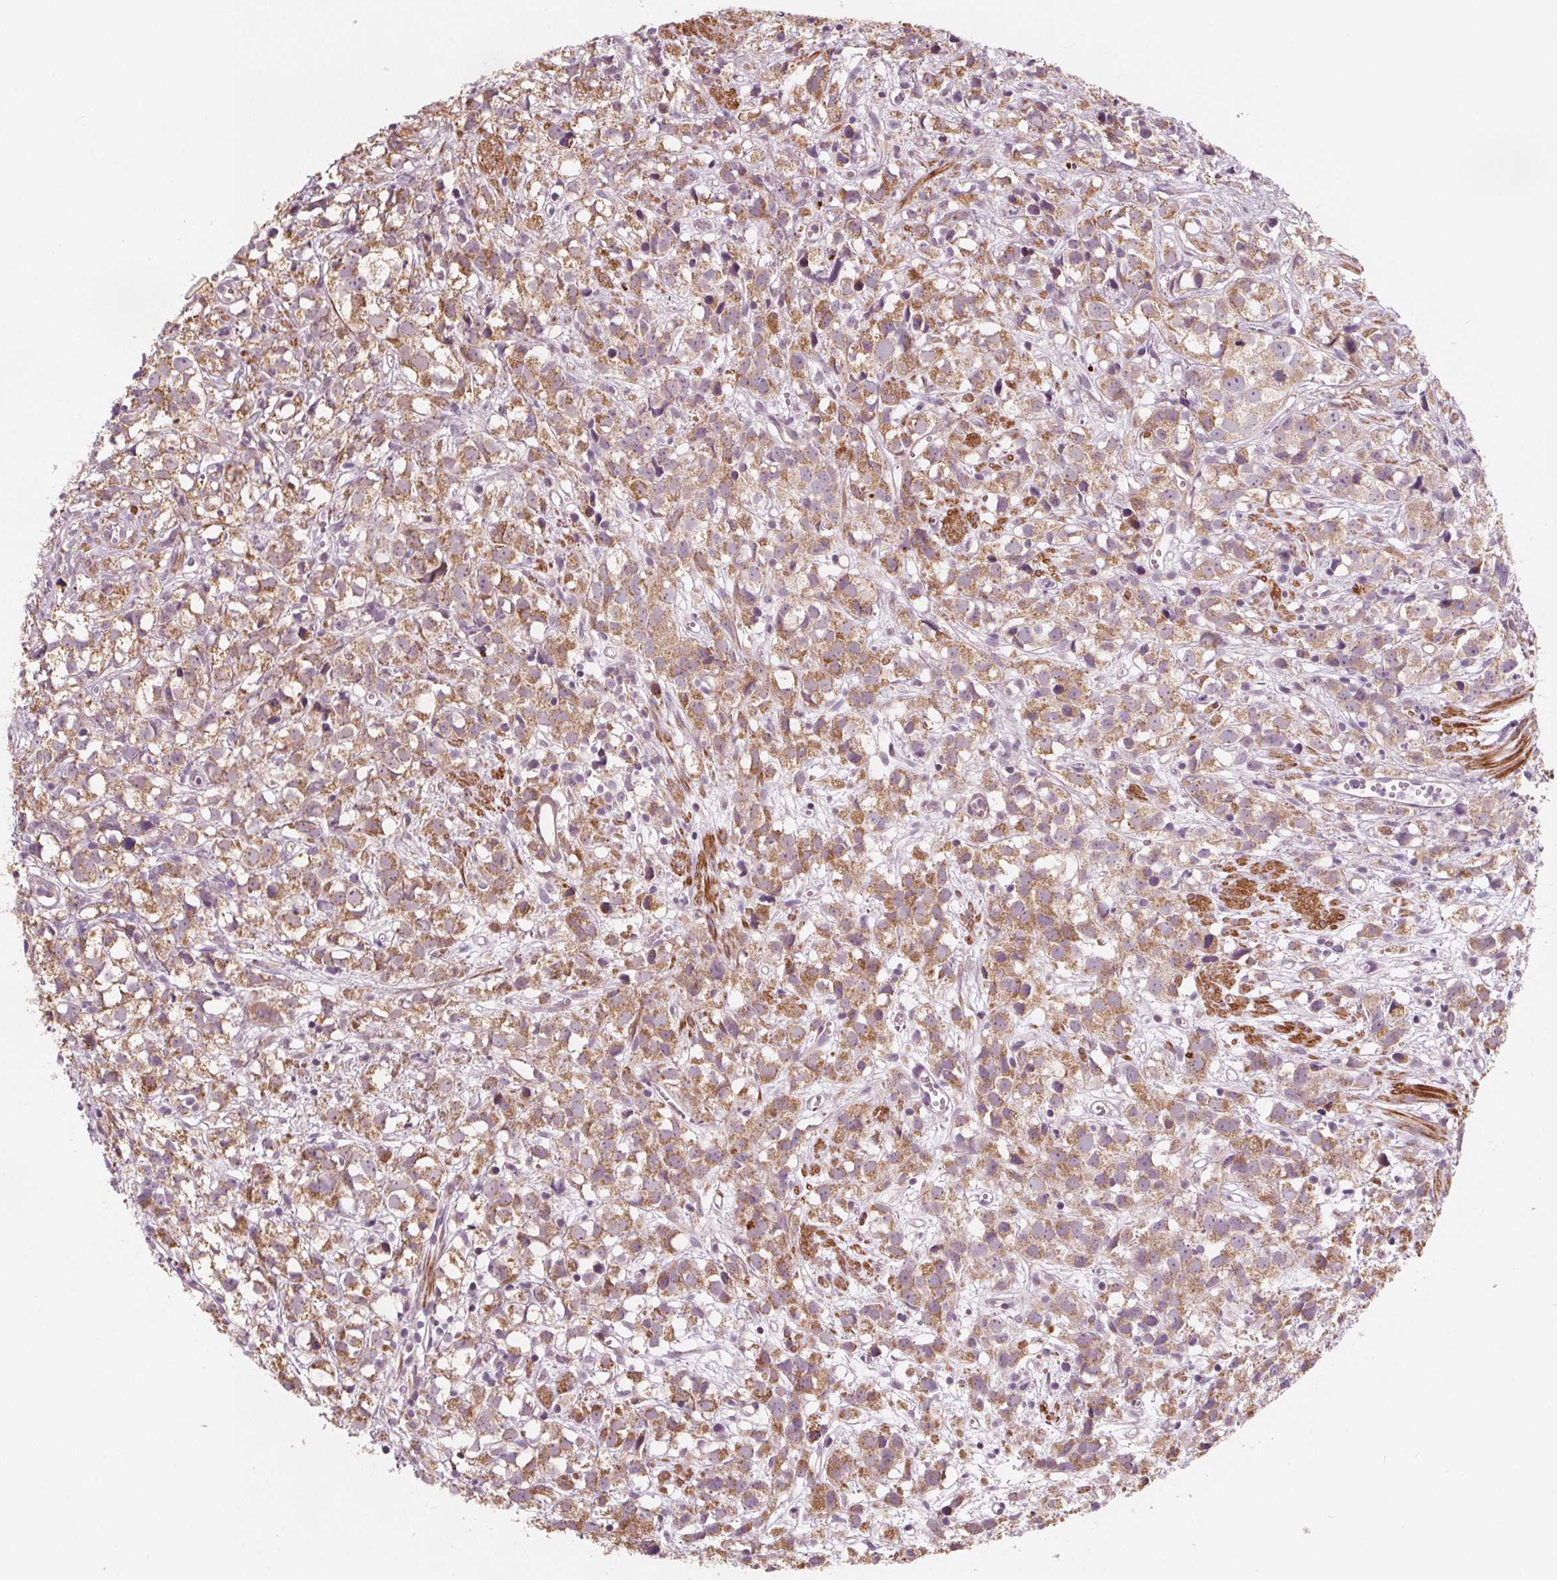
{"staining": {"intensity": "moderate", "quantity": ">75%", "location": "cytoplasmic/membranous"}, "tissue": "prostate cancer", "cell_type": "Tumor cells", "image_type": "cancer", "snomed": [{"axis": "morphology", "description": "Adenocarcinoma, High grade"}, {"axis": "topography", "description": "Prostate"}], "caption": "Protein expression by immunohistochemistry demonstrates moderate cytoplasmic/membranous expression in approximately >75% of tumor cells in prostate cancer.", "gene": "ADAM33", "patient": {"sex": "male", "age": 68}}